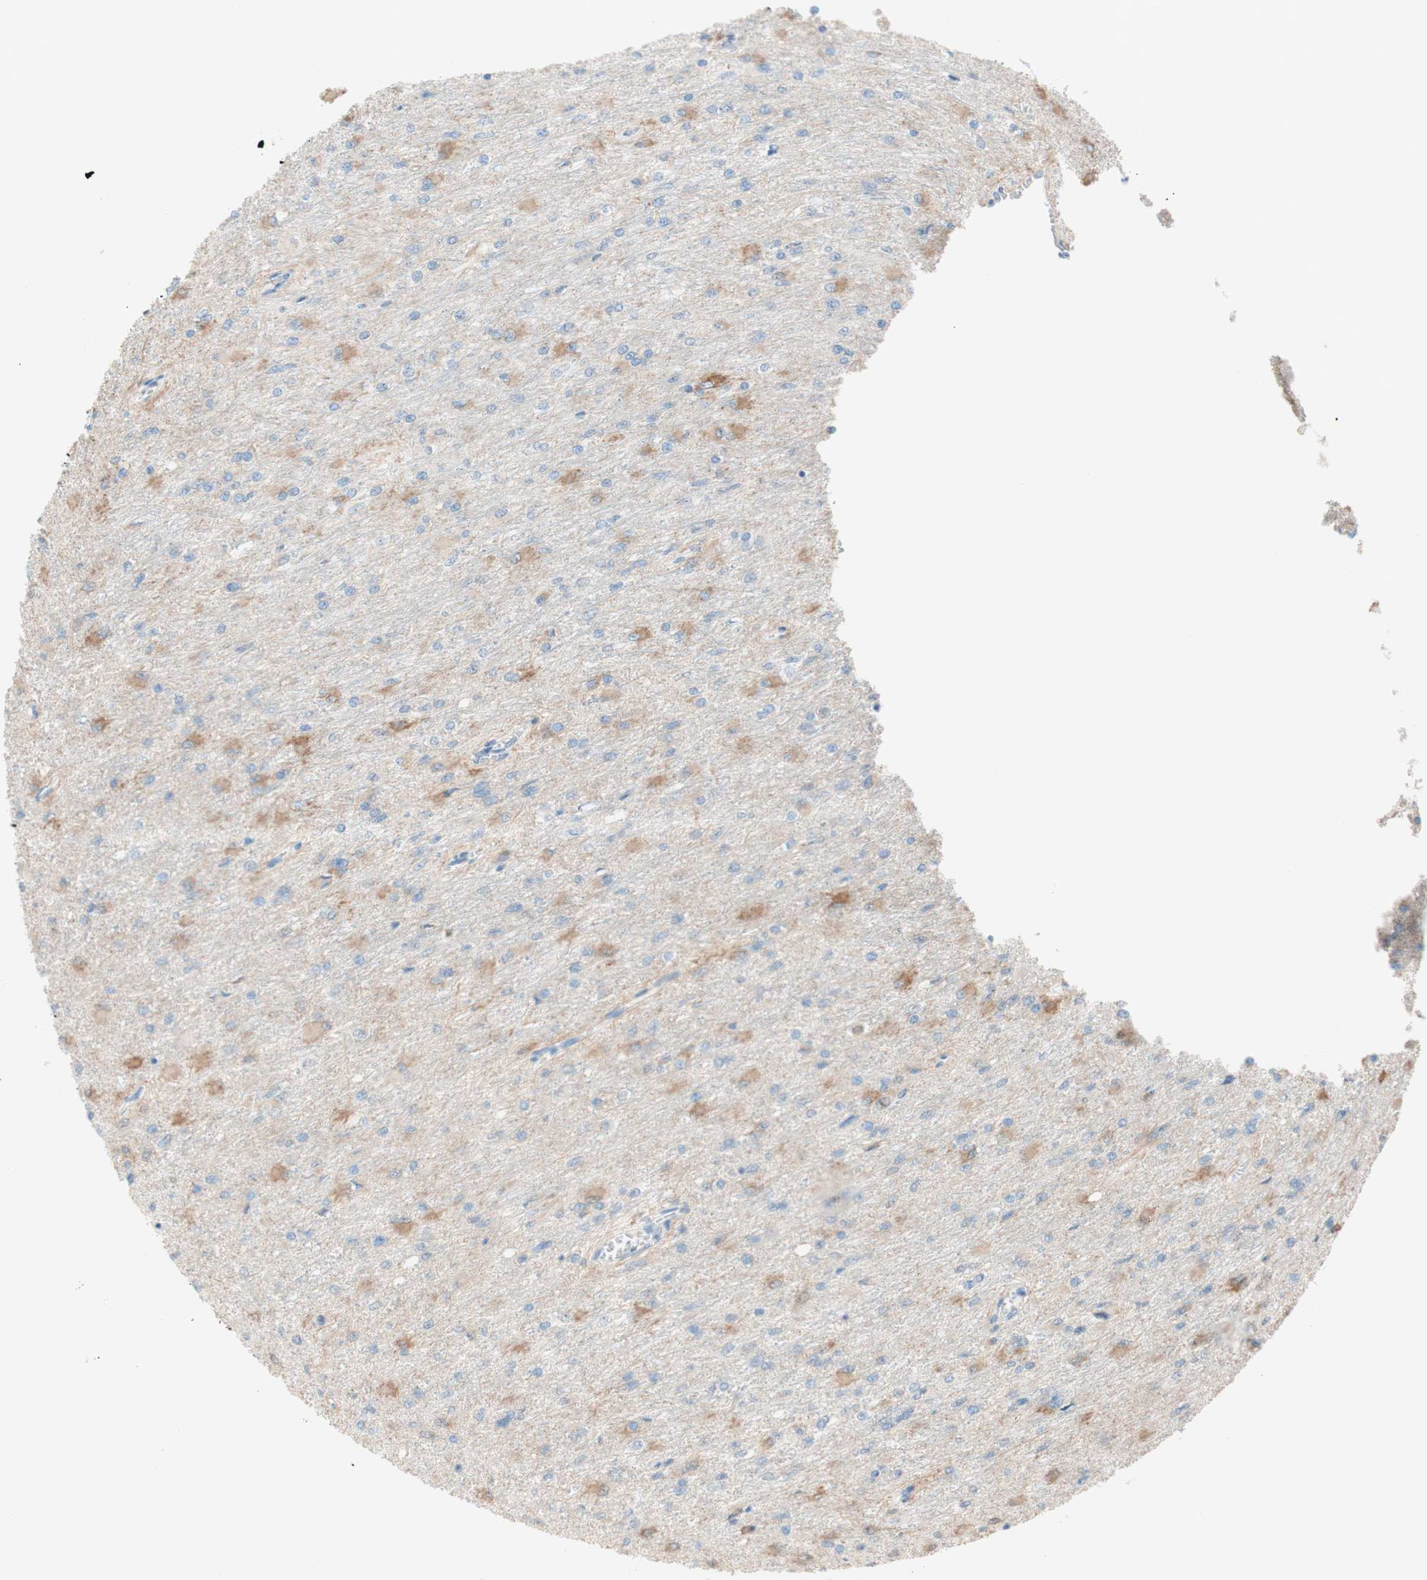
{"staining": {"intensity": "weak", "quantity": "<25%", "location": "cytoplasmic/membranous"}, "tissue": "glioma", "cell_type": "Tumor cells", "image_type": "cancer", "snomed": [{"axis": "morphology", "description": "Glioma, malignant, High grade"}, {"axis": "topography", "description": "Cerebral cortex"}], "caption": "Tumor cells show no significant staining in high-grade glioma (malignant).", "gene": "JPH1", "patient": {"sex": "female", "age": 36}}